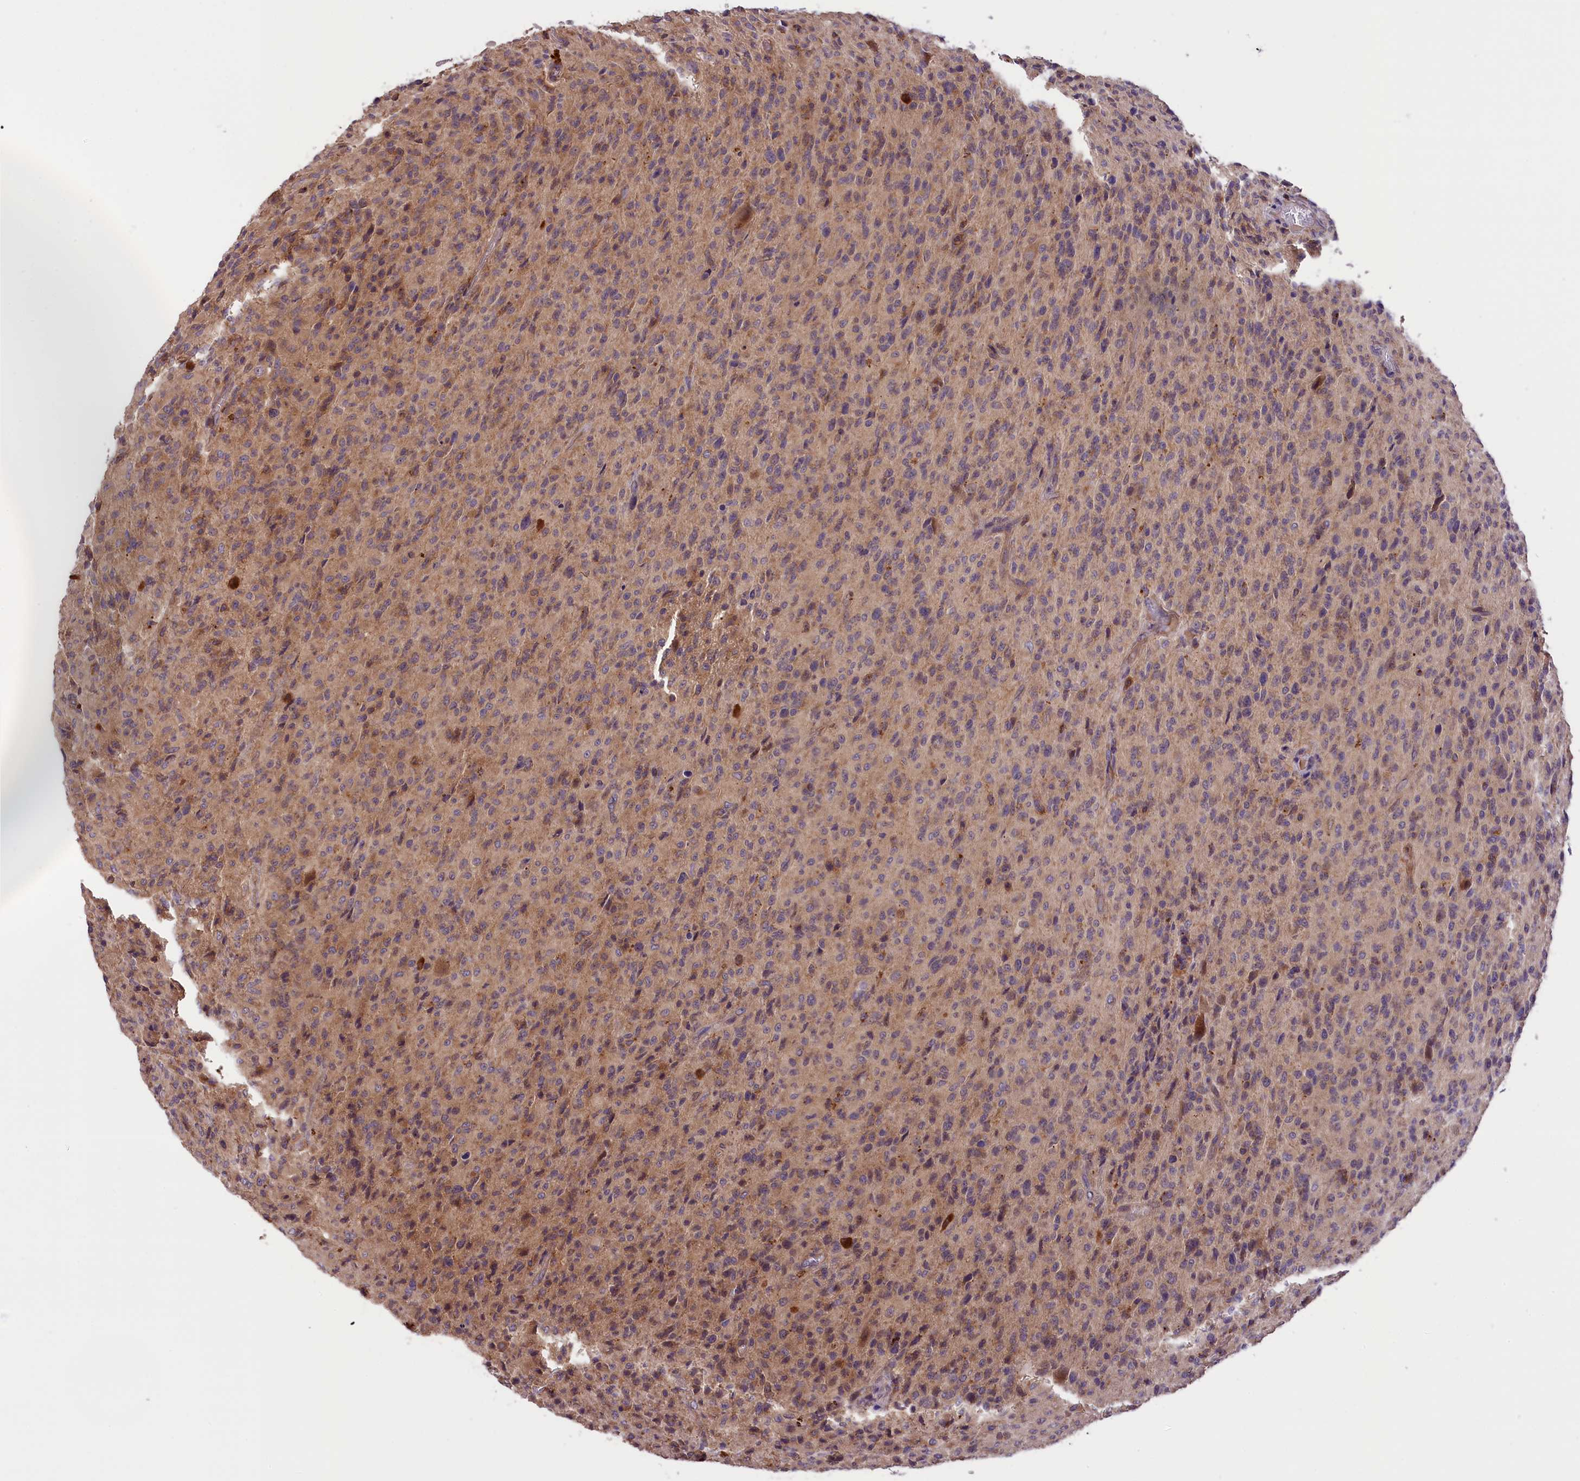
{"staining": {"intensity": "weak", "quantity": "25%-75%", "location": "cytoplasmic/membranous"}, "tissue": "glioma", "cell_type": "Tumor cells", "image_type": "cancer", "snomed": [{"axis": "morphology", "description": "Glioma, malignant, High grade"}, {"axis": "topography", "description": "Brain"}], "caption": "DAB immunohistochemical staining of human glioma exhibits weak cytoplasmic/membranous protein positivity in about 25%-75% of tumor cells.", "gene": "SETD6", "patient": {"sex": "female", "age": 57}}